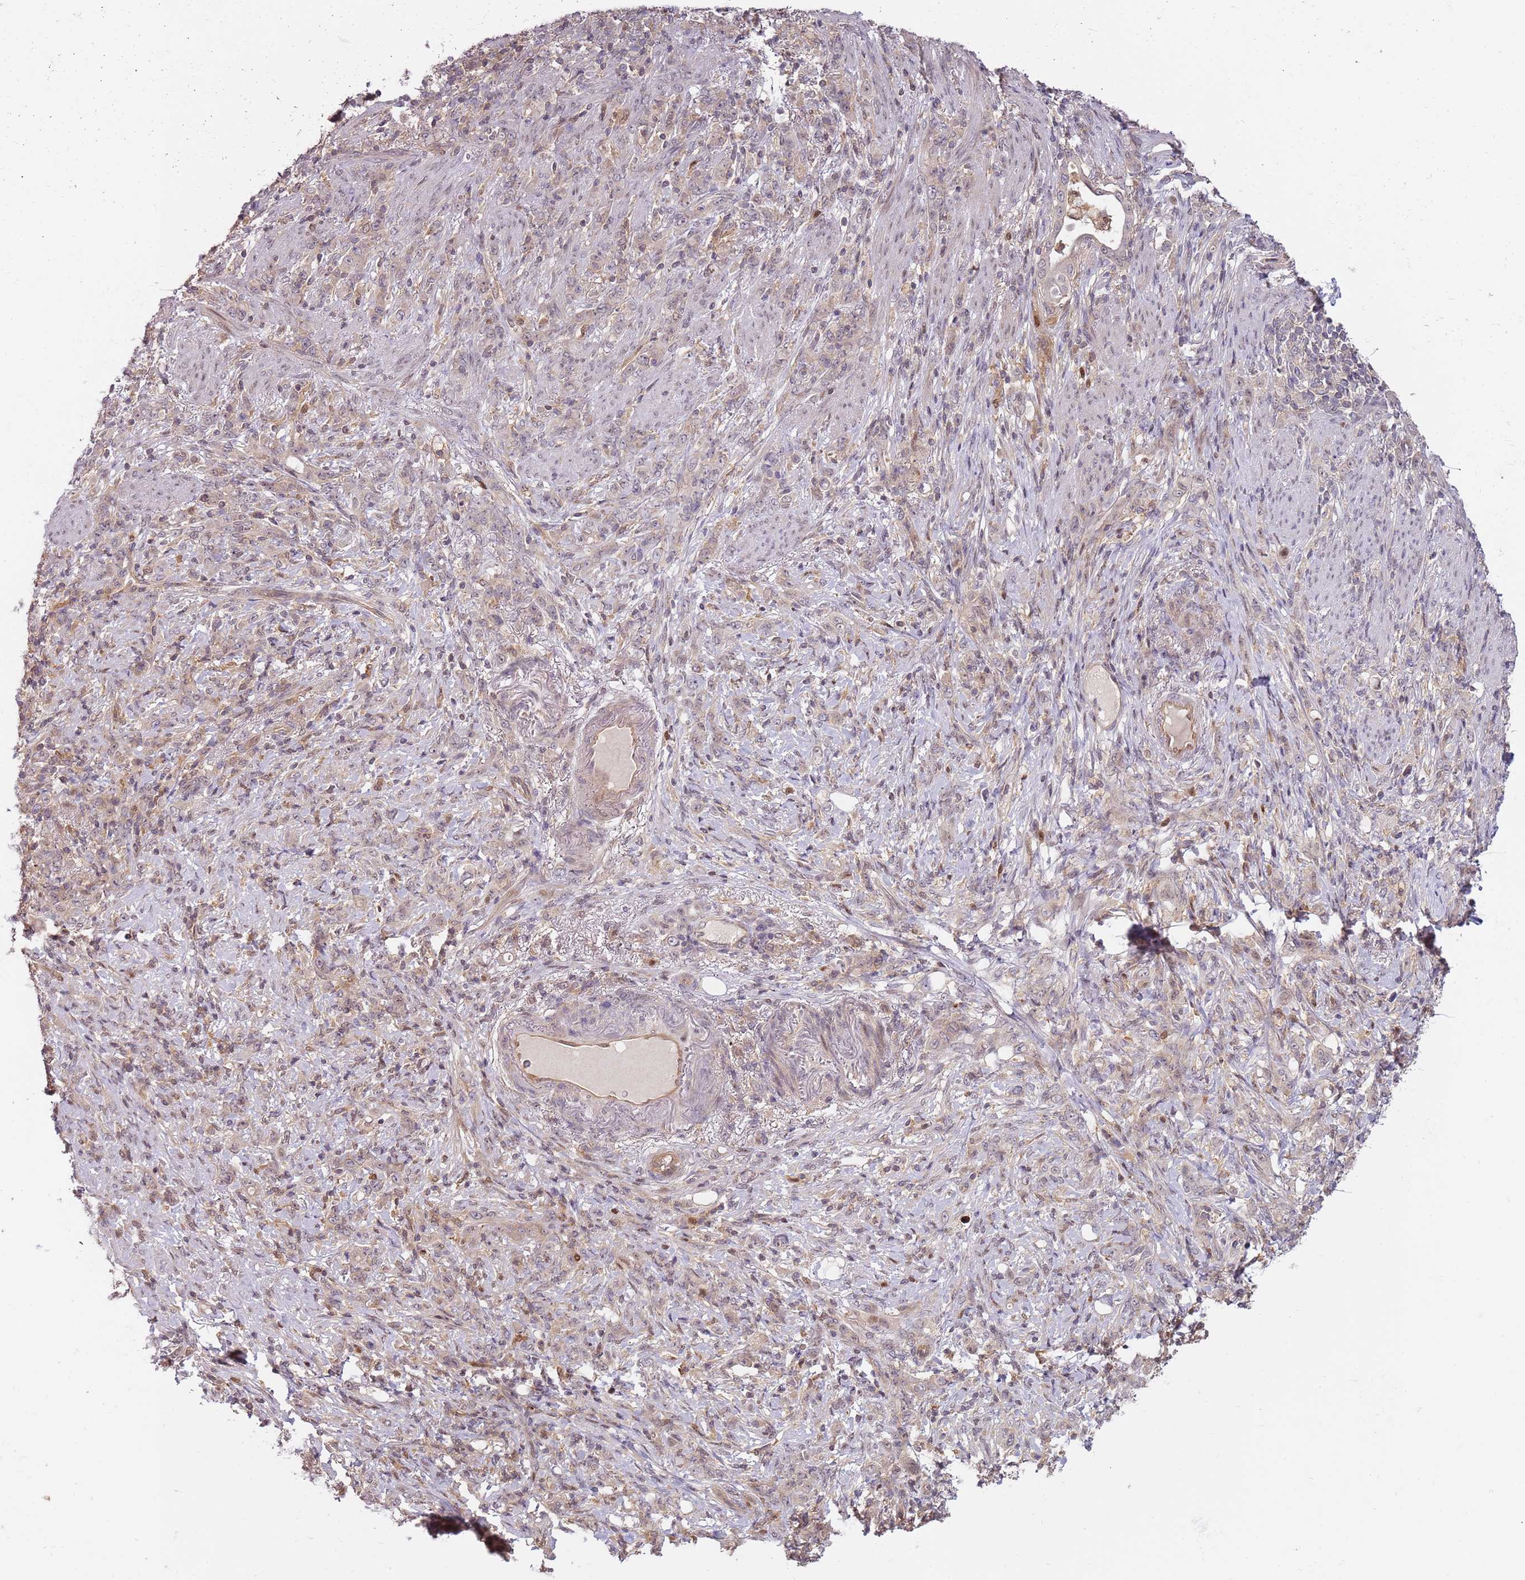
{"staining": {"intensity": "weak", "quantity": "25%-75%", "location": "cytoplasmic/membranous"}, "tissue": "stomach cancer", "cell_type": "Tumor cells", "image_type": "cancer", "snomed": [{"axis": "morphology", "description": "Normal tissue, NOS"}, {"axis": "morphology", "description": "Adenocarcinoma, NOS"}, {"axis": "topography", "description": "Stomach"}], "caption": "A low amount of weak cytoplasmic/membranous expression is appreciated in approximately 25%-75% of tumor cells in stomach cancer (adenocarcinoma) tissue.", "gene": "GSTO2", "patient": {"sex": "female", "age": 79}}